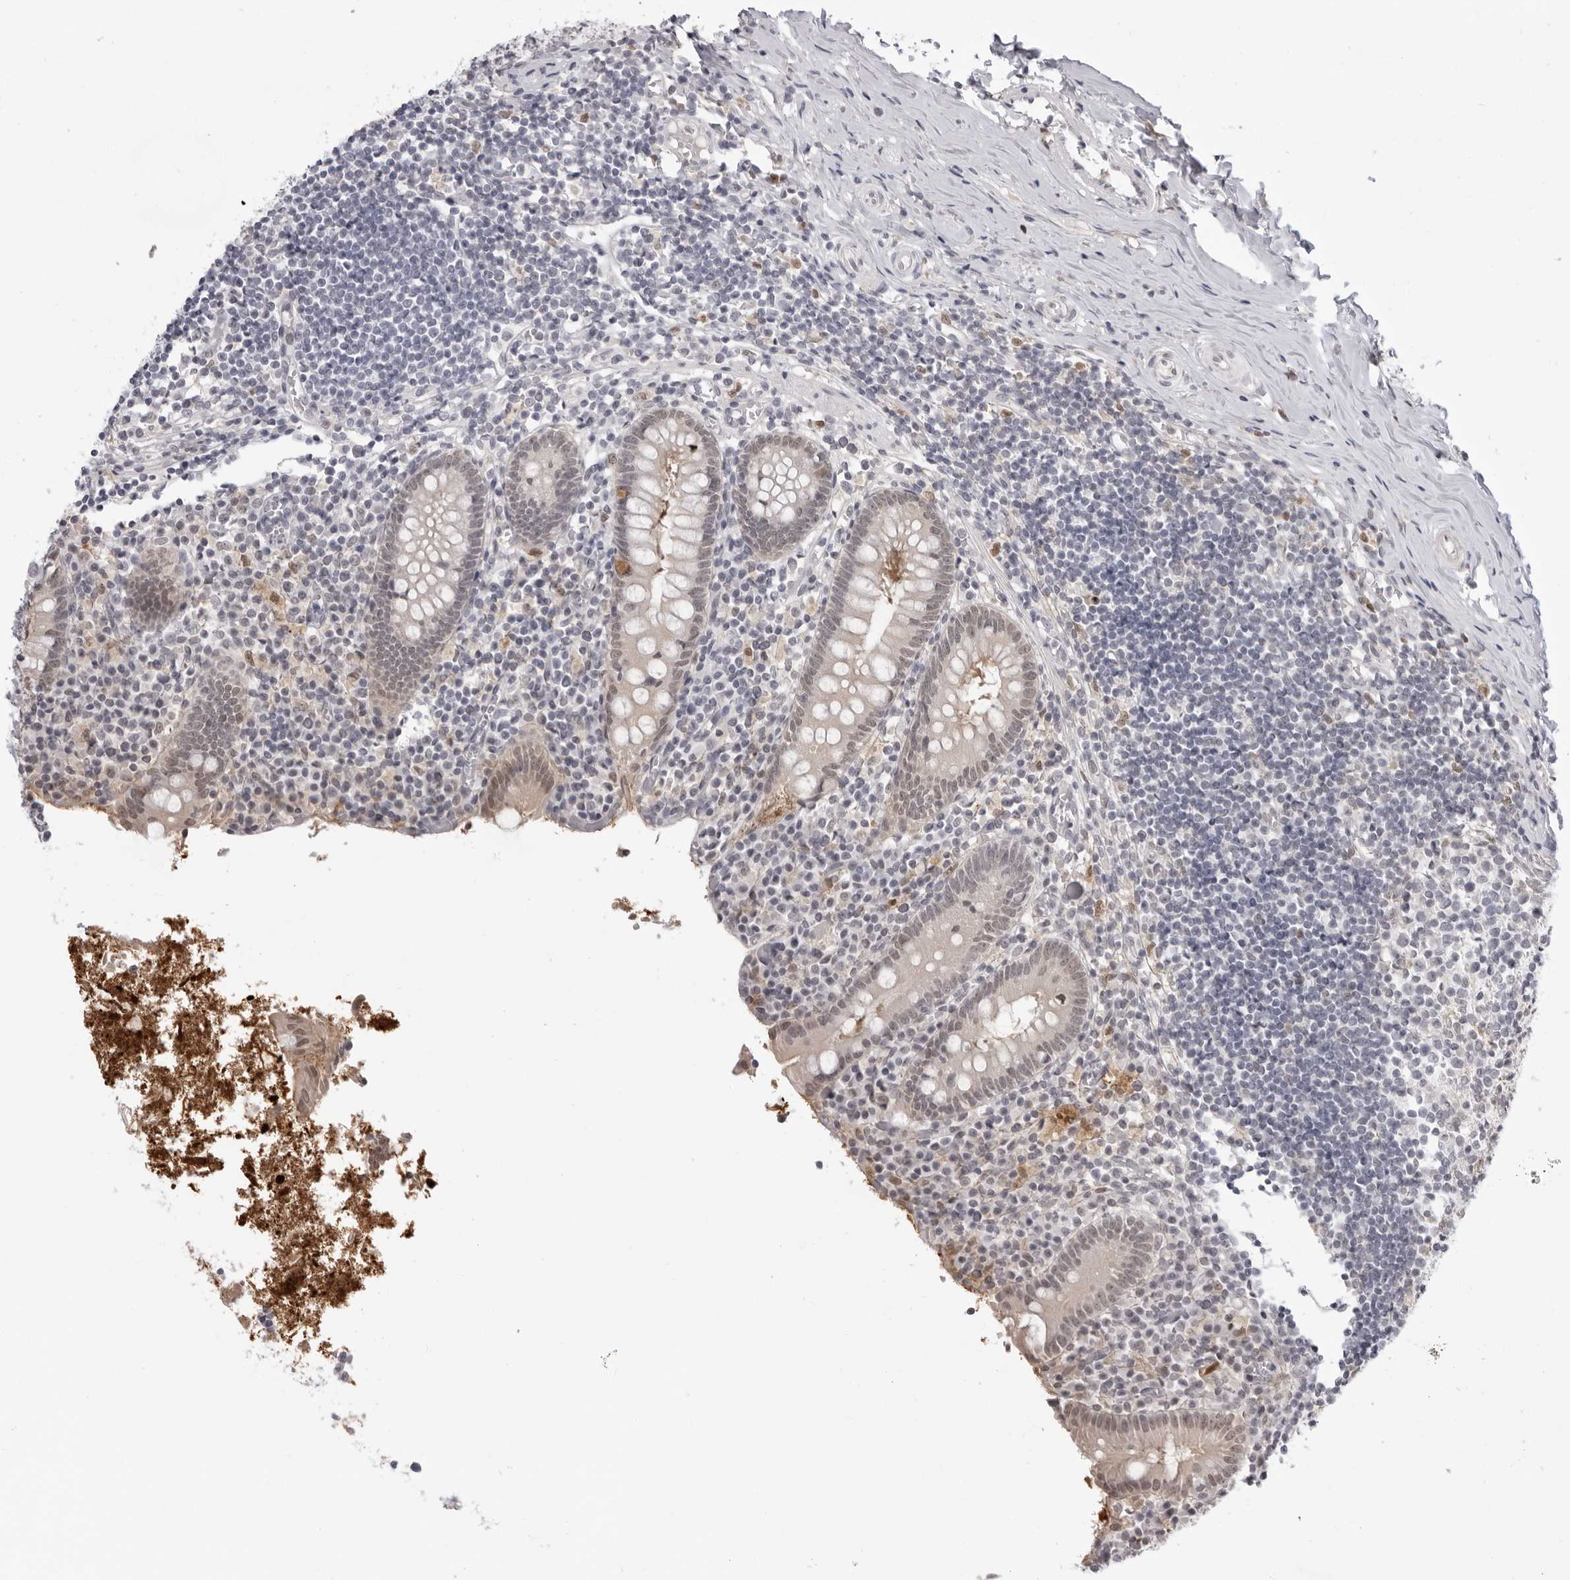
{"staining": {"intensity": "weak", "quantity": "25%-75%", "location": "nuclear"}, "tissue": "appendix", "cell_type": "Glandular cells", "image_type": "normal", "snomed": [{"axis": "morphology", "description": "Normal tissue, NOS"}, {"axis": "topography", "description": "Appendix"}], "caption": "A brown stain shows weak nuclear expression of a protein in glandular cells of normal human appendix. (DAB IHC with brightfield microscopy, high magnification).", "gene": "SRGAP2", "patient": {"sex": "female", "age": 17}}